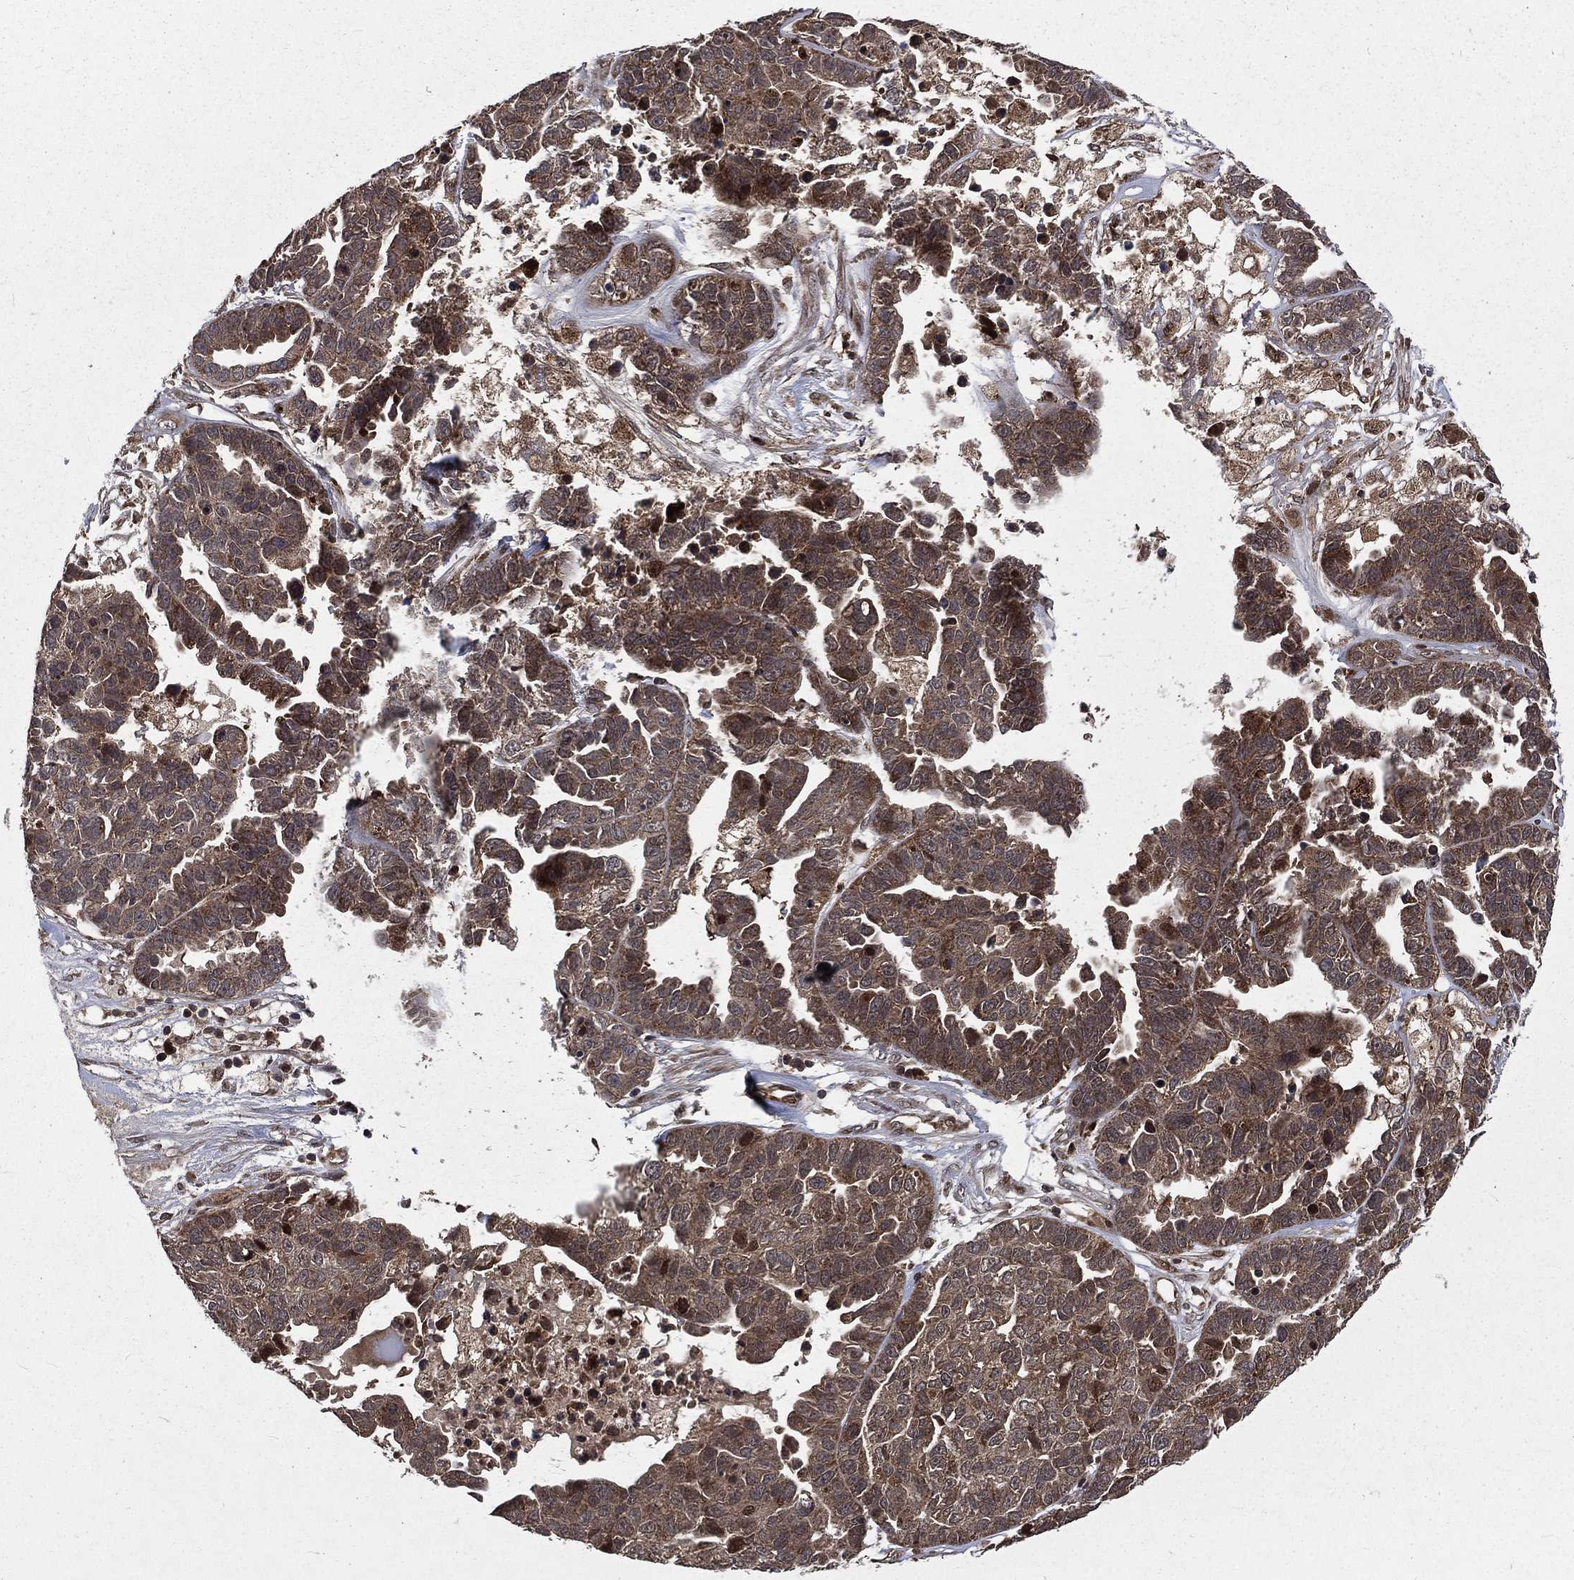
{"staining": {"intensity": "moderate", "quantity": ">75%", "location": "cytoplasmic/membranous"}, "tissue": "ovarian cancer", "cell_type": "Tumor cells", "image_type": "cancer", "snomed": [{"axis": "morphology", "description": "Cystadenocarcinoma, serous, NOS"}, {"axis": "topography", "description": "Ovary"}], "caption": "Human serous cystadenocarcinoma (ovarian) stained for a protein (brown) exhibits moderate cytoplasmic/membranous positive staining in approximately >75% of tumor cells.", "gene": "LENG8", "patient": {"sex": "female", "age": 87}}